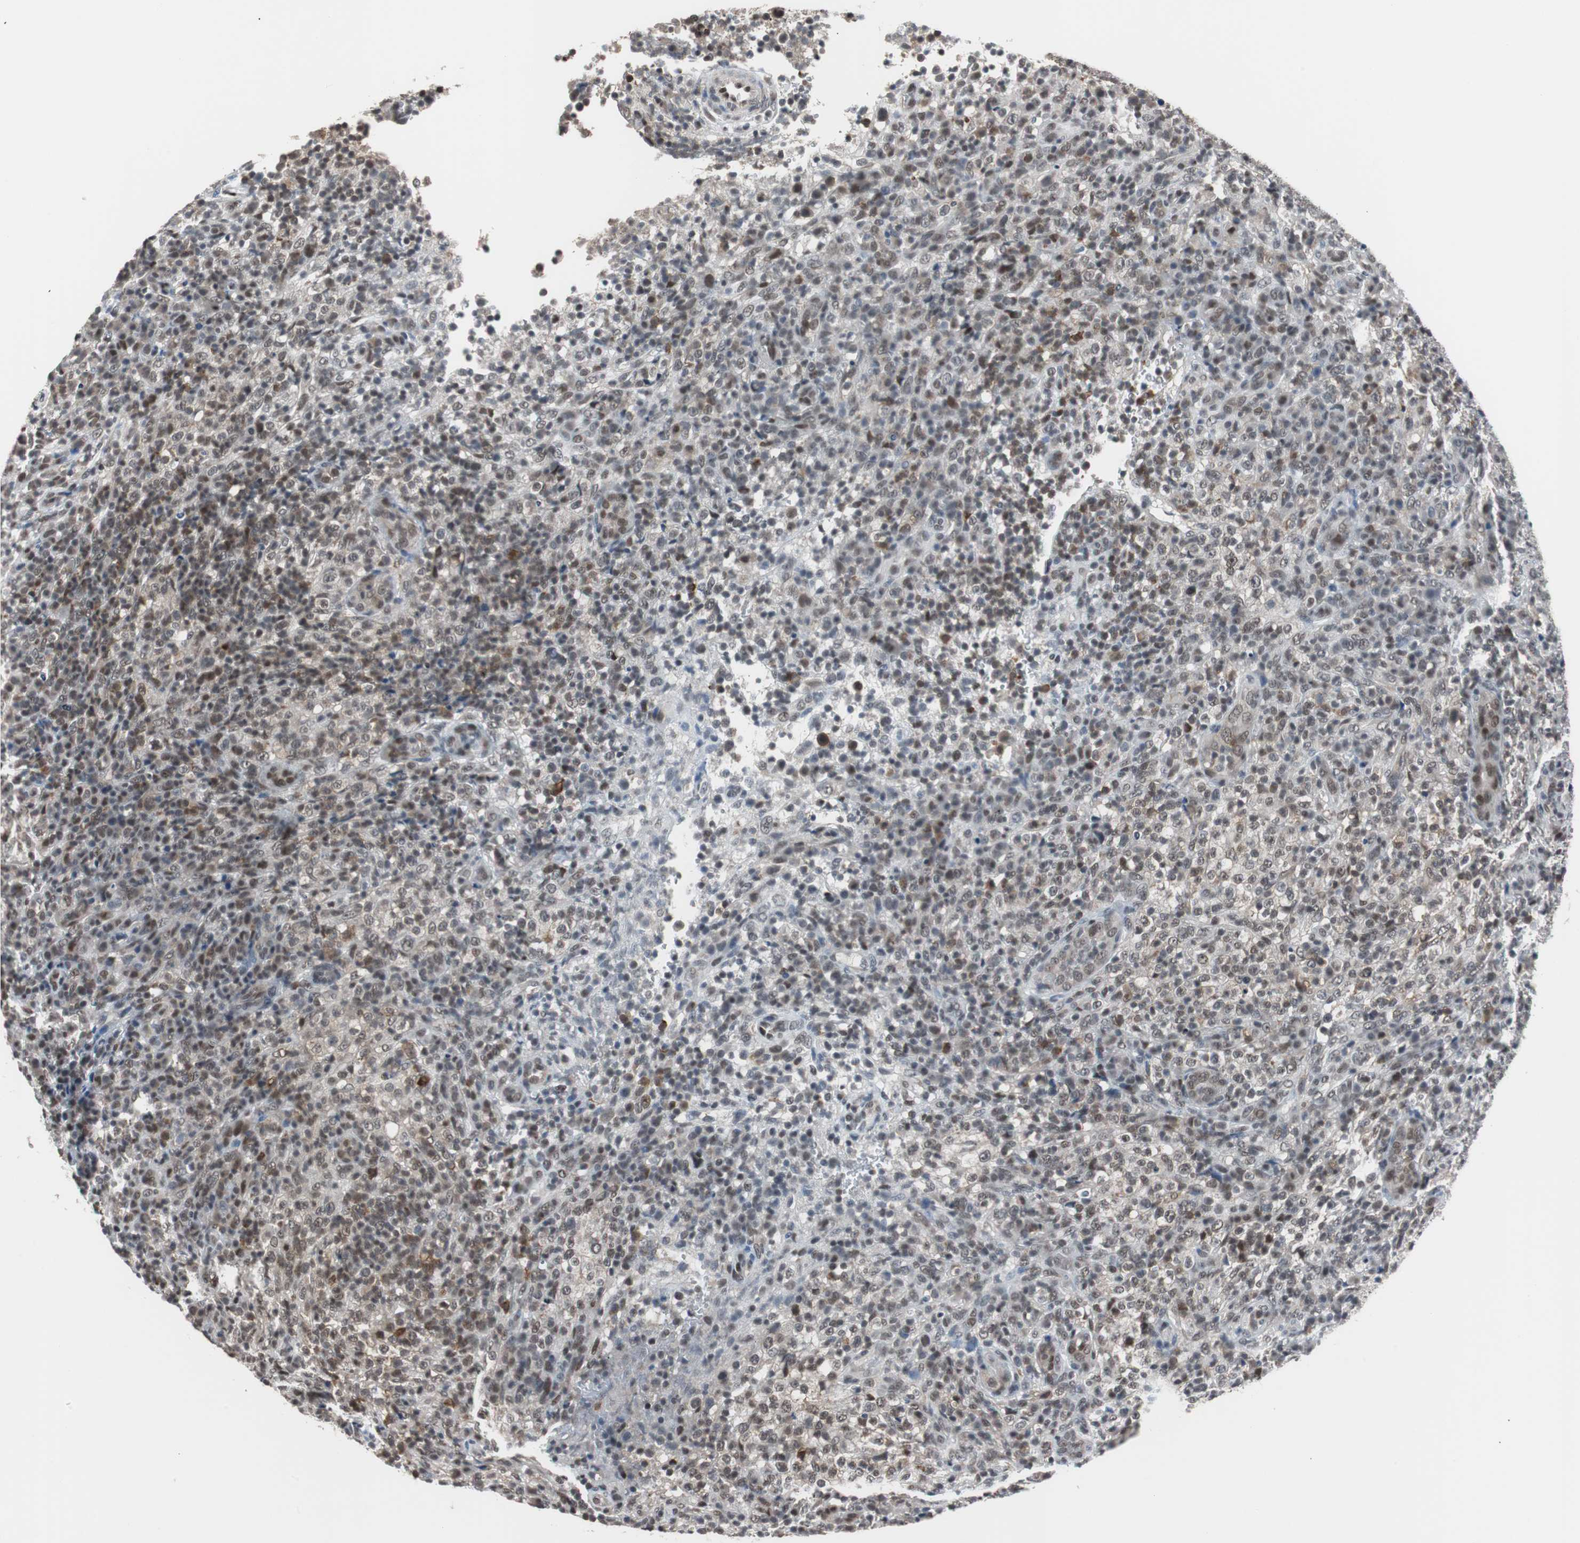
{"staining": {"intensity": "moderate", "quantity": "25%-75%", "location": "cytoplasmic/membranous,nuclear"}, "tissue": "lymphoma", "cell_type": "Tumor cells", "image_type": "cancer", "snomed": [{"axis": "morphology", "description": "Malignant lymphoma, non-Hodgkin's type, High grade"}, {"axis": "topography", "description": "Lymph node"}], "caption": "DAB (3,3'-diaminobenzidine) immunohistochemical staining of human malignant lymphoma, non-Hodgkin's type (high-grade) reveals moderate cytoplasmic/membranous and nuclear protein positivity in about 25%-75% of tumor cells.", "gene": "TAF7", "patient": {"sex": "female", "age": 76}}